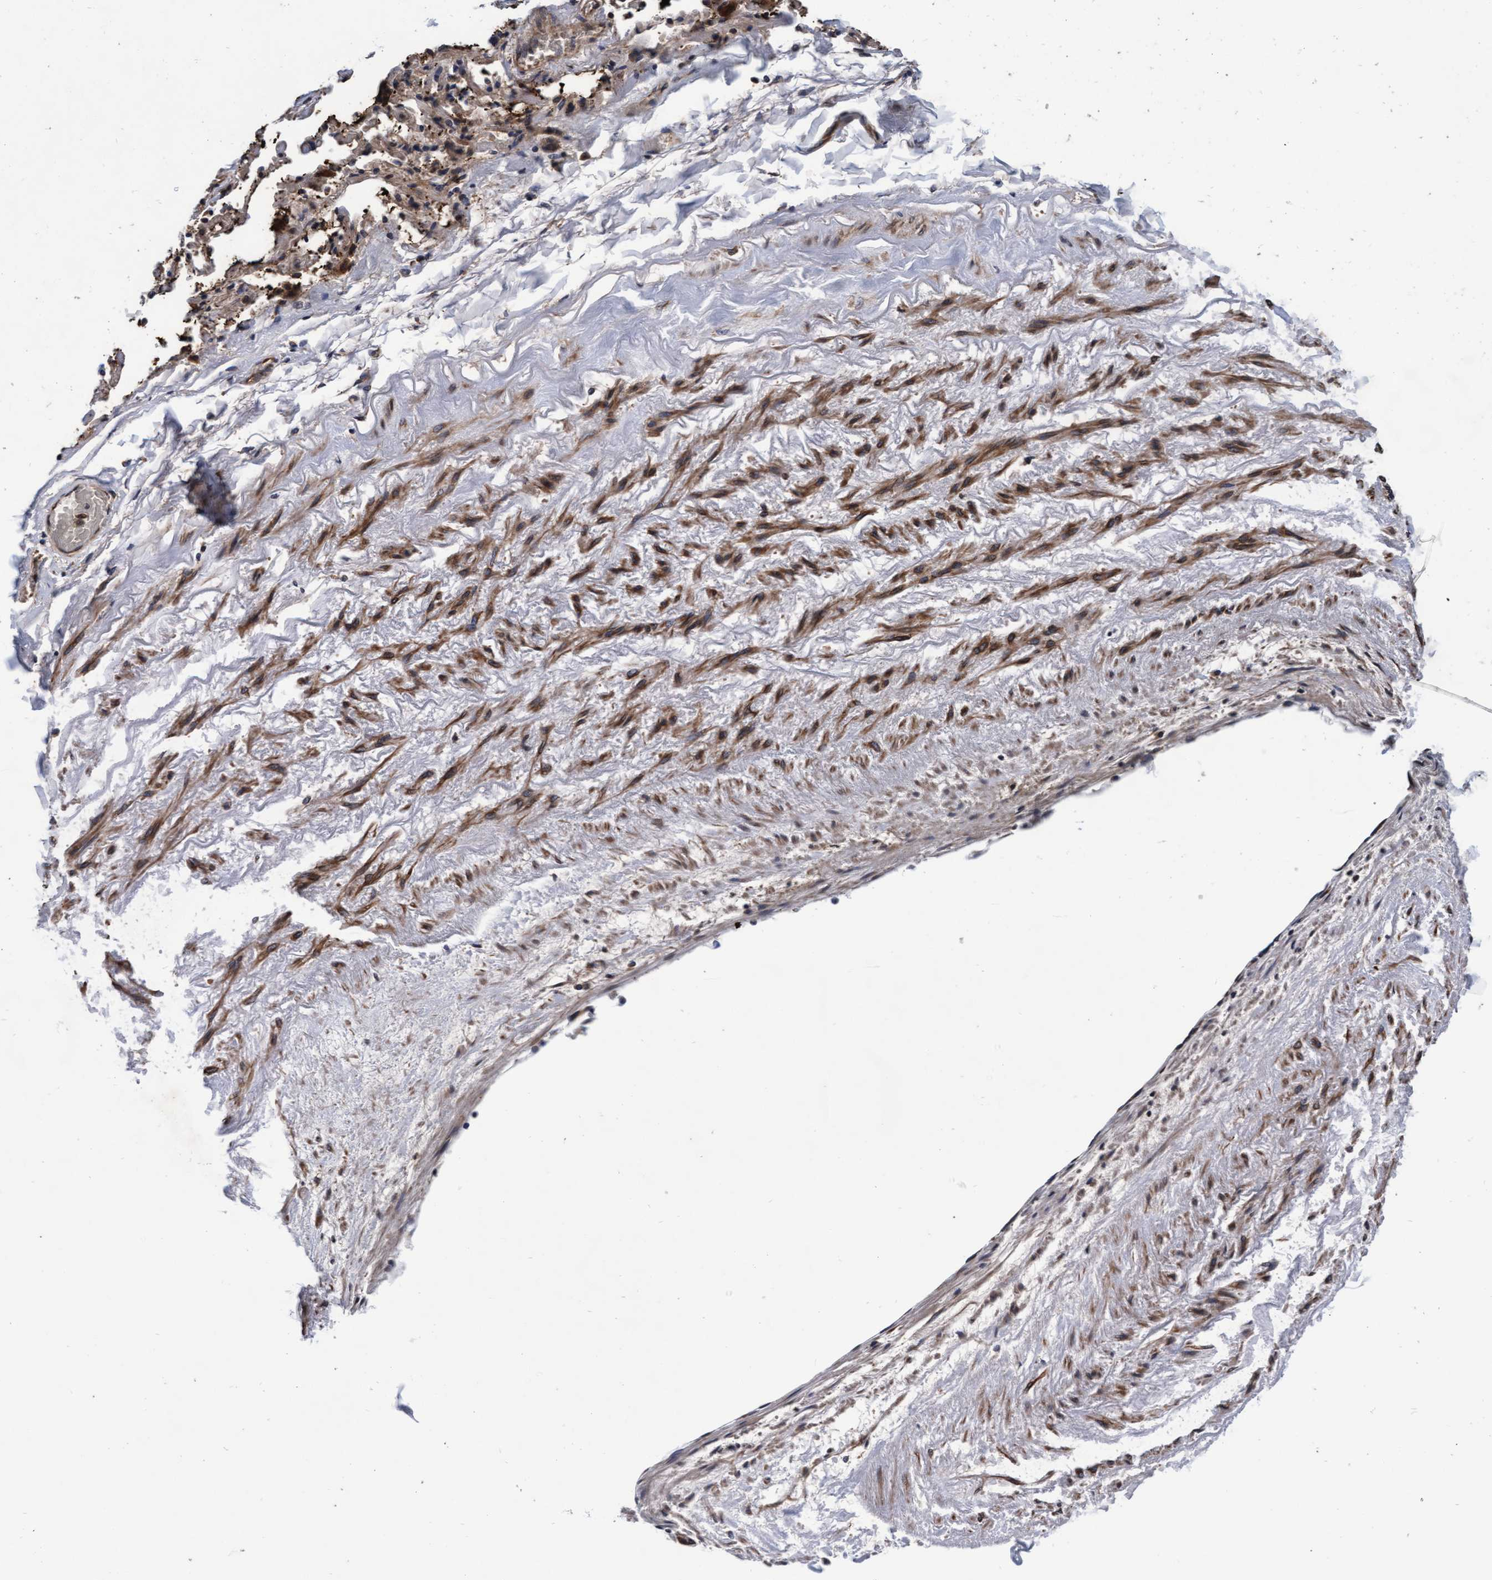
{"staining": {"intensity": "strong", "quantity": ">75%", "location": "cytoplasmic/membranous"}, "tissue": "adipose tissue", "cell_type": "Adipocytes", "image_type": "normal", "snomed": [{"axis": "morphology", "description": "Normal tissue, NOS"}, {"axis": "topography", "description": "Cartilage tissue"}, {"axis": "topography", "description": "Lung"}], "caption": "Protein staining of benign adipose tissue demonstrates strong cytoplasmic/membranous expression in approximately >75% of adipocytes.", "gene": "EFCAB13", "patient": {"sex": "female", "age": 77}}